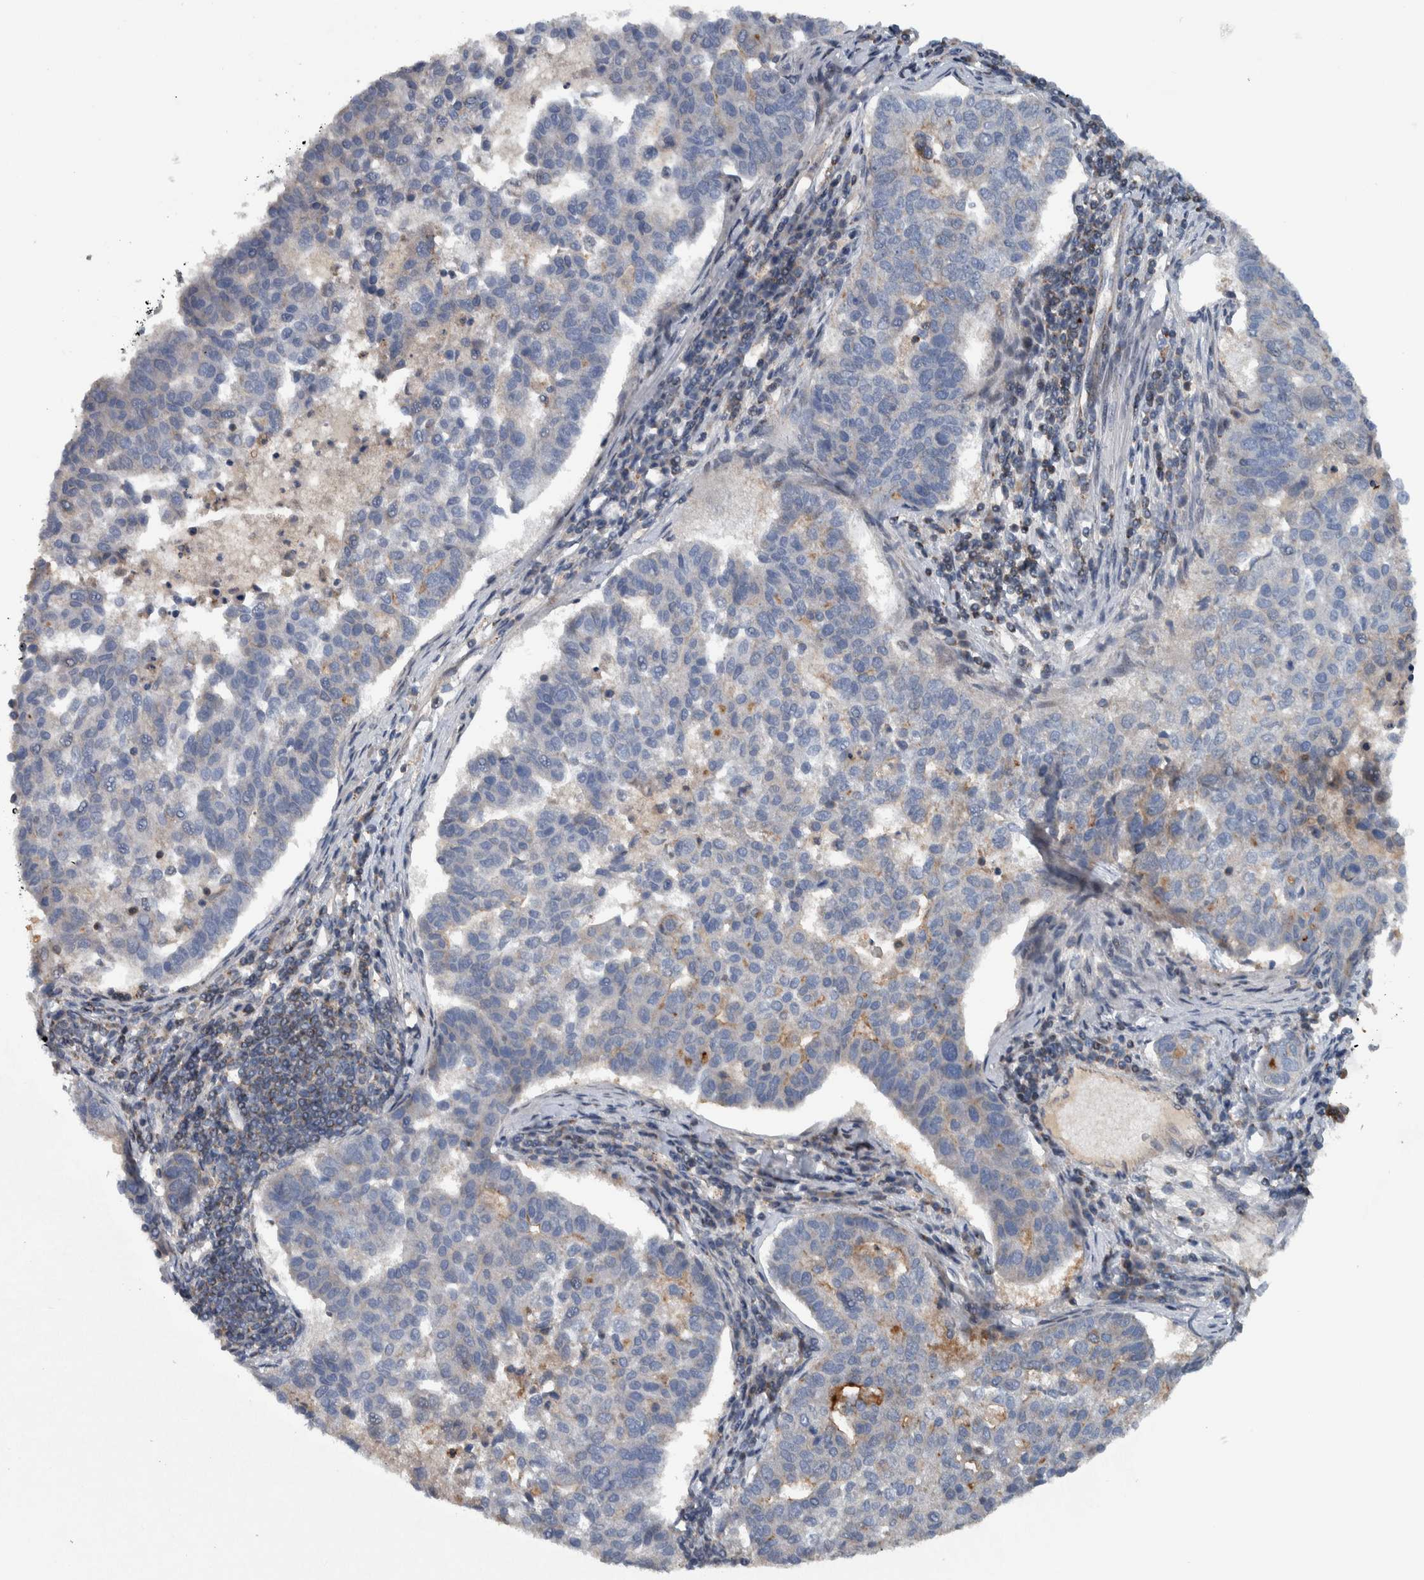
{"staining": {"intensity": "weak", "quantity": "<25%", "location": "cytoplasmic/membranous"}, "tissue": "pancreatic cancer", "cell_type": "Tumor cells", "image_type": "cancer", "snomed": [{"axis": "morphology", "description": "Adenocarcinoma, NOS"}, {"axis": "topography", "description": "Pancreas"}], "caption": "Immunohistochemistry photomicrograph of neoplastic tissue: pancreatic cancer stained with DAB demonstrates no significant protein staining in tumor cells.", "gene": "BAIAP2L1", "patient": {"sex": "female", "age": 61}}